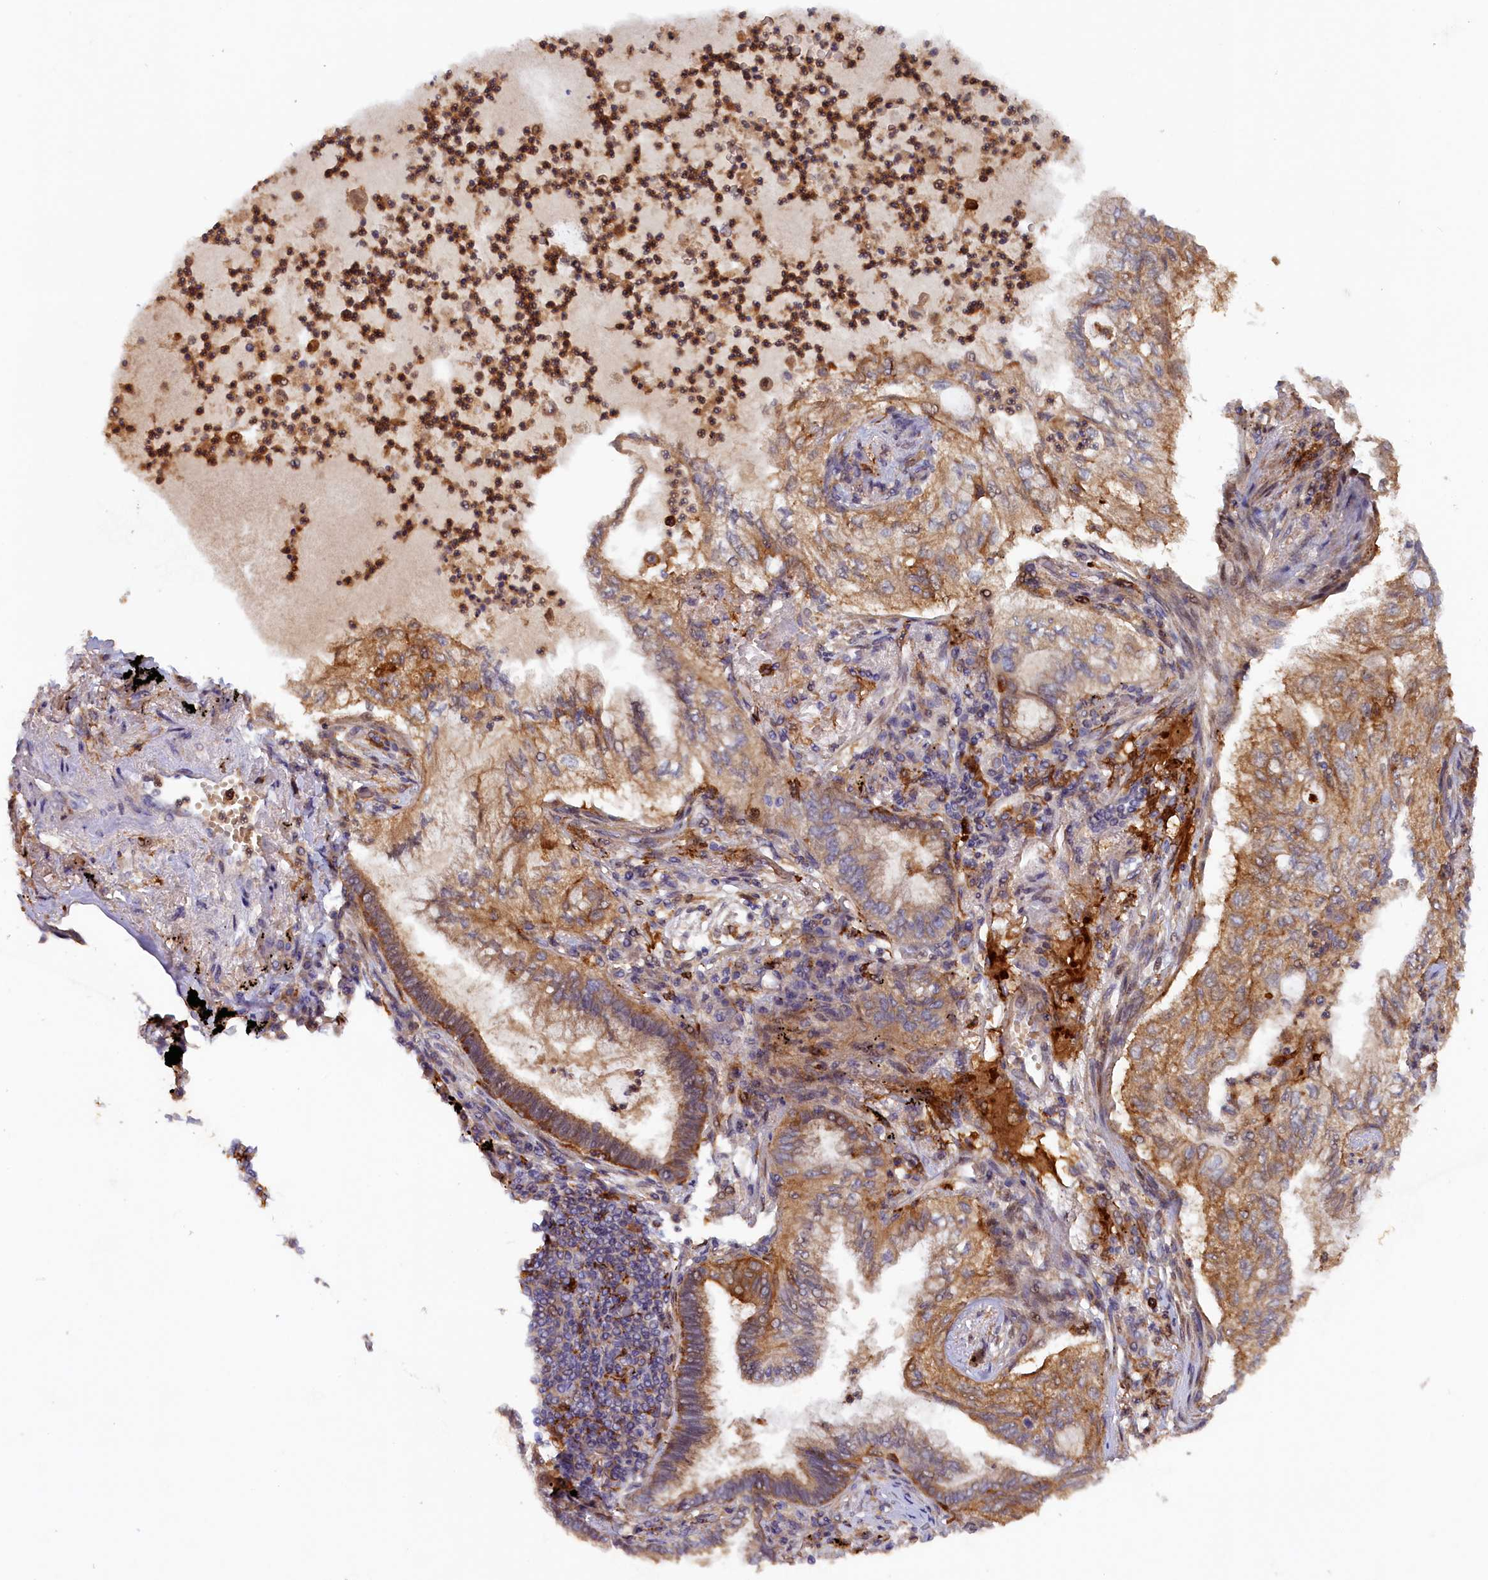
{"staining": {"intensity": "moderate", "quantity": ">75%", "location": "cytoplasmic/membranous"}, "tissue": "lung cancer", "cell_type": "Tumor cells", "image_type": "cancer", "snomed": [{"axis": "morphology", "description": "Adenocarcinoma, NOS"}, {"axis": "topography", "description": "Lung"}], "caption": "Brown immunohistochemical staining in human lung cancer (adenocarcinoma) shows moderate cytoplasmic/membranous positivity in approximately >75% of tumor cells.", "gene": "FERMT1", "patient": {"sex": "female", "age": 70}}